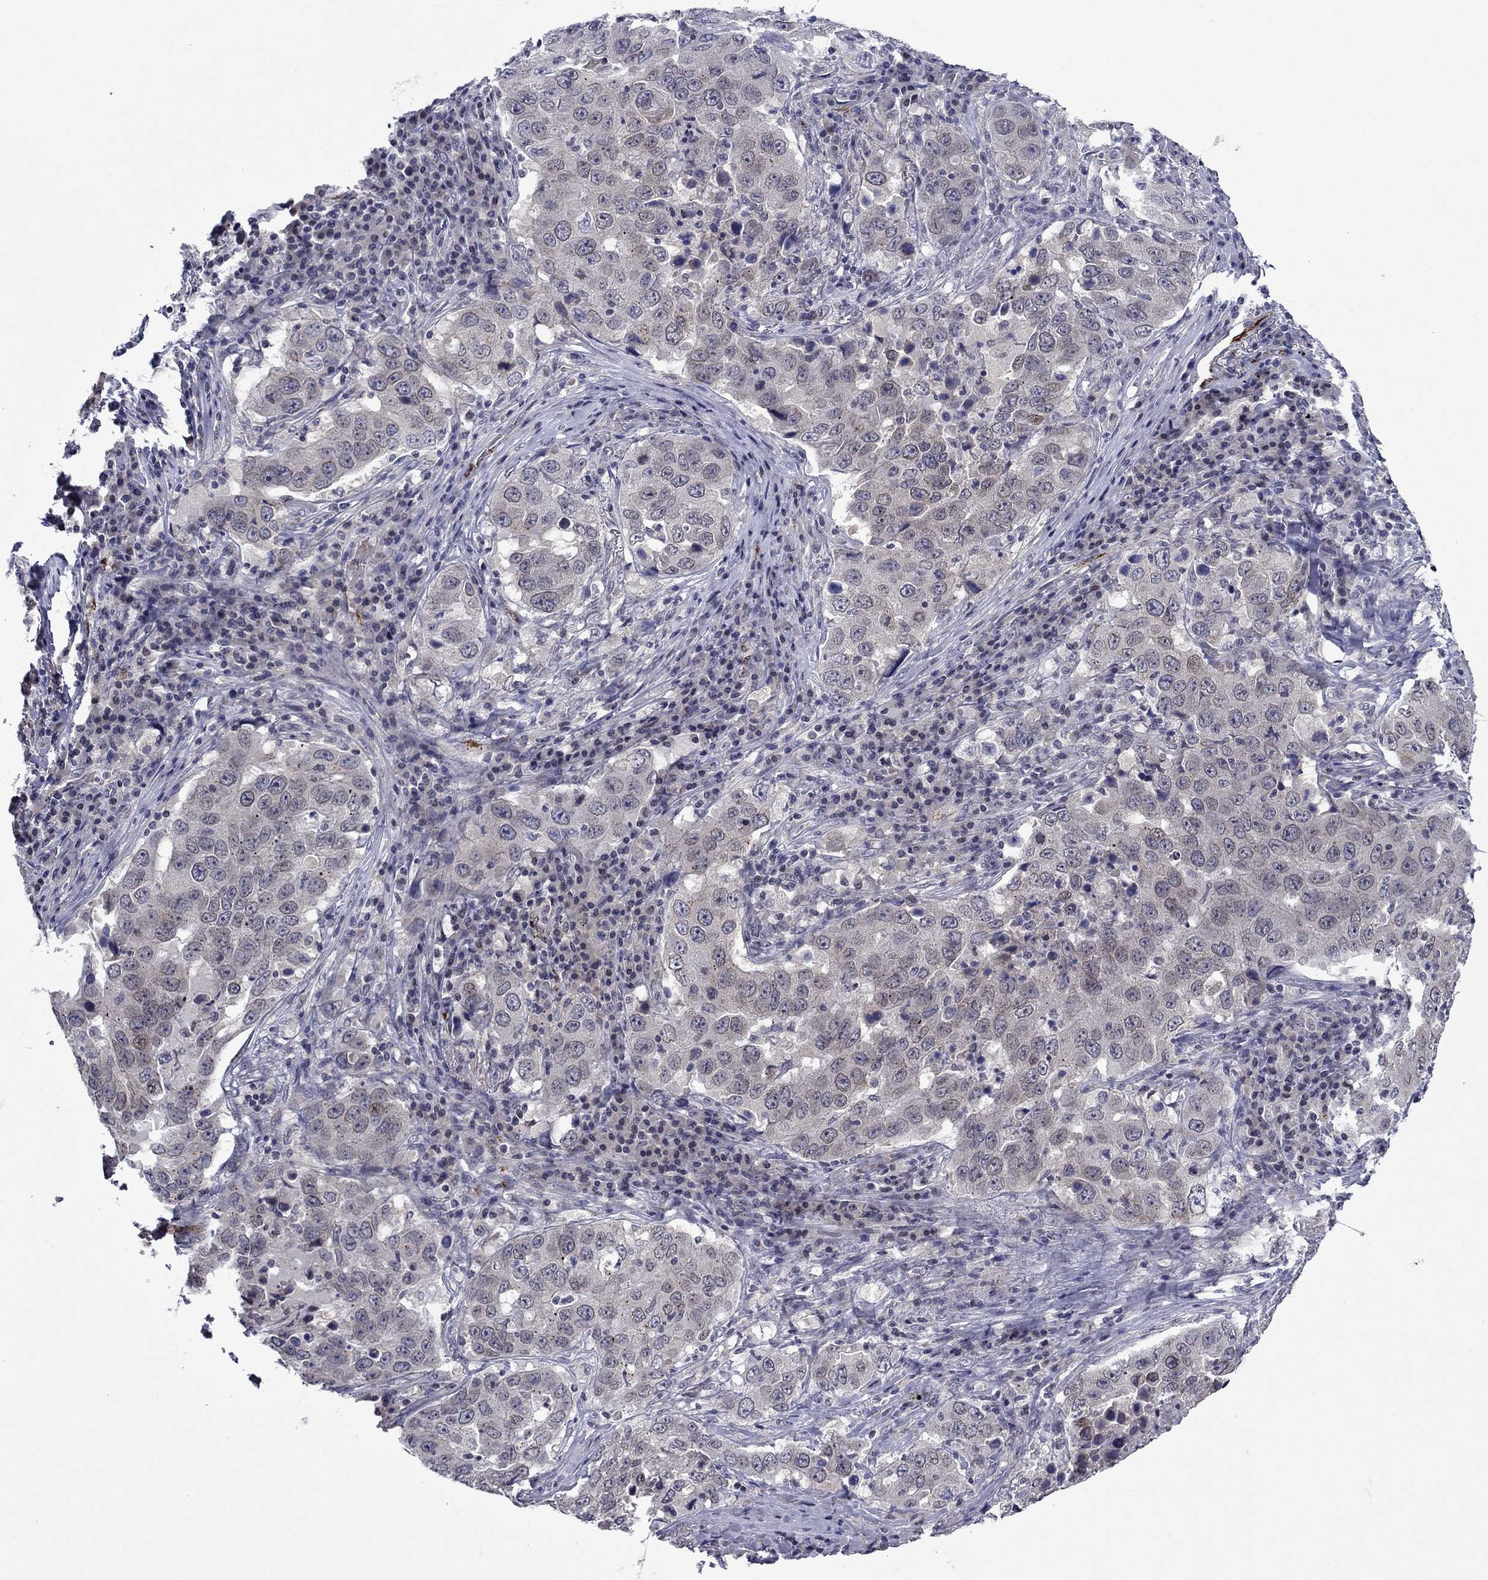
{"staining": {"intensity": "negative", "quantity": "none", "location": "none"}, "tissue": "lung cancer", "cell_type": "Tumor cells", "image_type": "cancer", "snomed": [{"axis": "morphology", "description": "Adenocarcinoma, NOS"}, {"axis": "topography", "description": "Lung"}], "caption": "Lung adenocarcinoma stained for a protein using immunohistochemistry (IHC) displays no staining tumor cells.", "gene": "SLITRK1", "patient": {"sex": "male", "age": 73}}